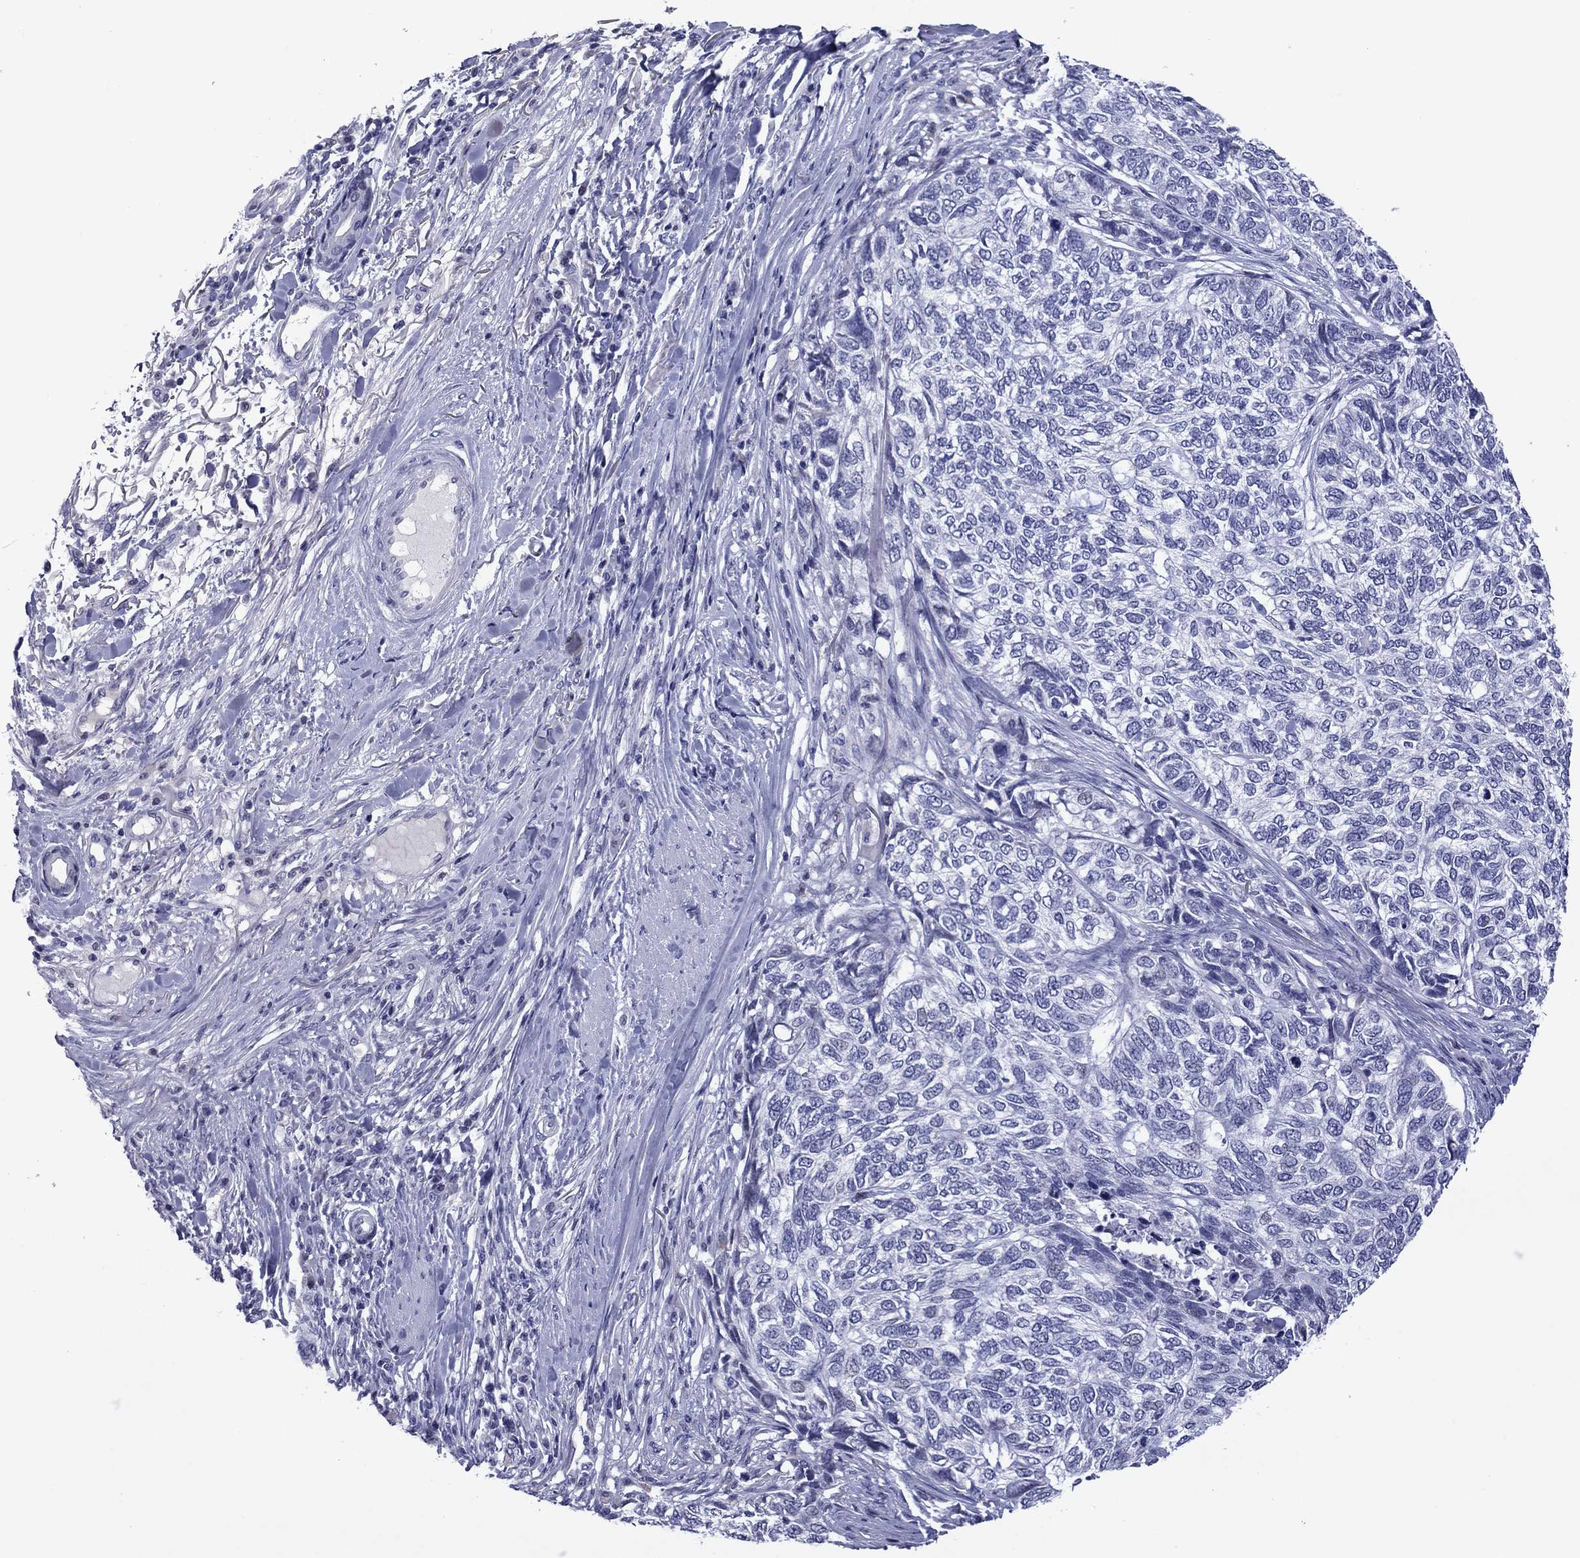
{"staining": {"intensity": "negative", "quantity": "none", "location": "none"}, "tissue": "skin cancer", "cell_type": "Tumor cells", "image_type": "cancer", "snomed": [{"axis": "morphology", "description": "Basal cell carcinoma"}, {"axis": "topography", "description": "Skin"}], "caption": "The immunohistochemistry image has no significant staining in tumor cells of skin basal cell carcinoma tissue.", "gene": "PIWIL1", "patient": {"sex": "female", "age": 65}}